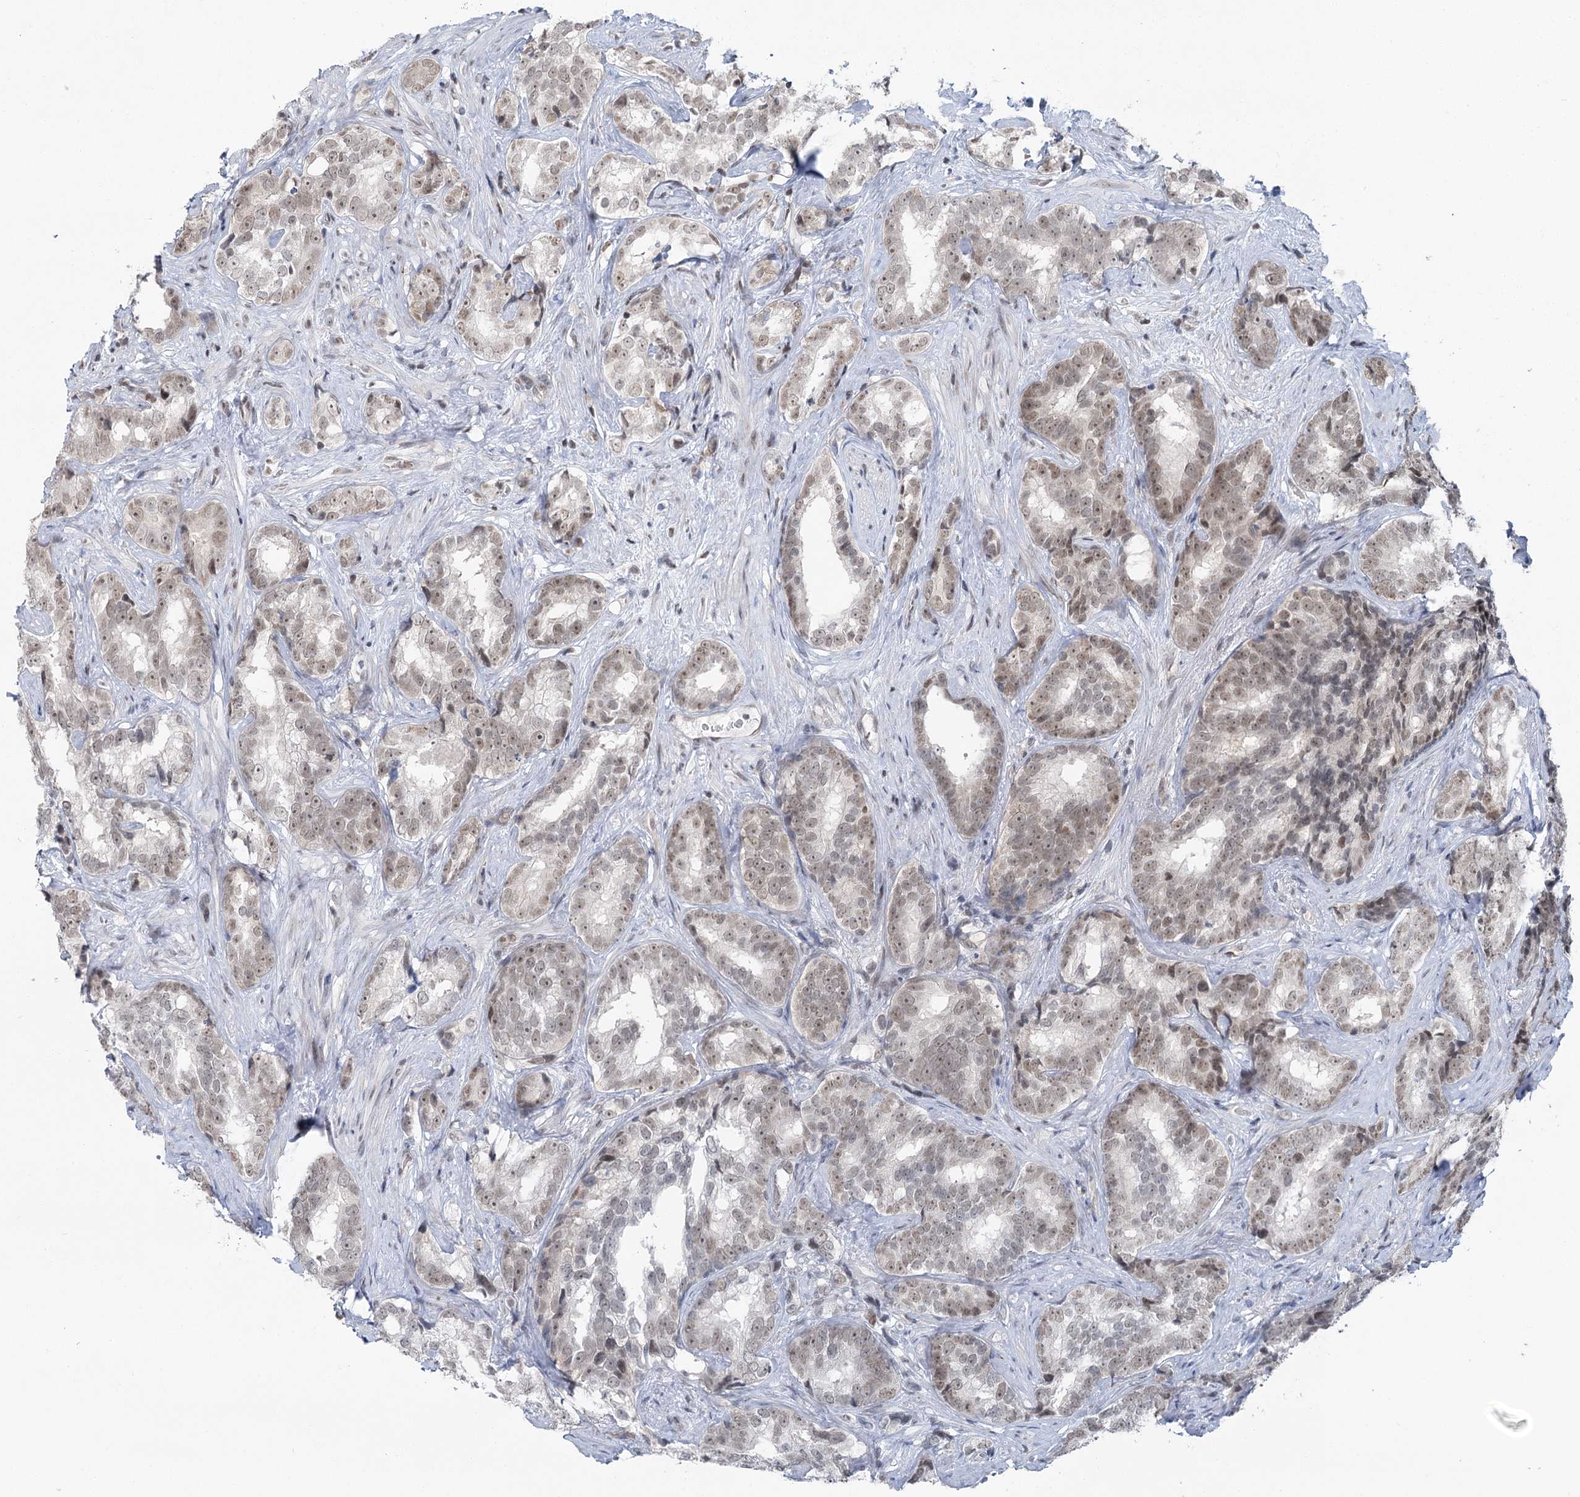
{"staining": {"intensity": "moderate", "quantity": "25%-75%", "location": "nuclear"}, "tissue": "prostate cancer", "cell_type": "Tumor cells", "image_type": "cancer", "snomed": [{"axis": "morphology", "description": "Adenocarcinoma, High grade"}, {"axis": "topography", "description": "Prostate"}], "caption": "Prostate cancer stained with a brown dye shows moderate nuclear positive staining in approximately 25%-75% of tumor cells.", "gene": "PDS5A", "patient": {"sex": "male", "age": 66}}